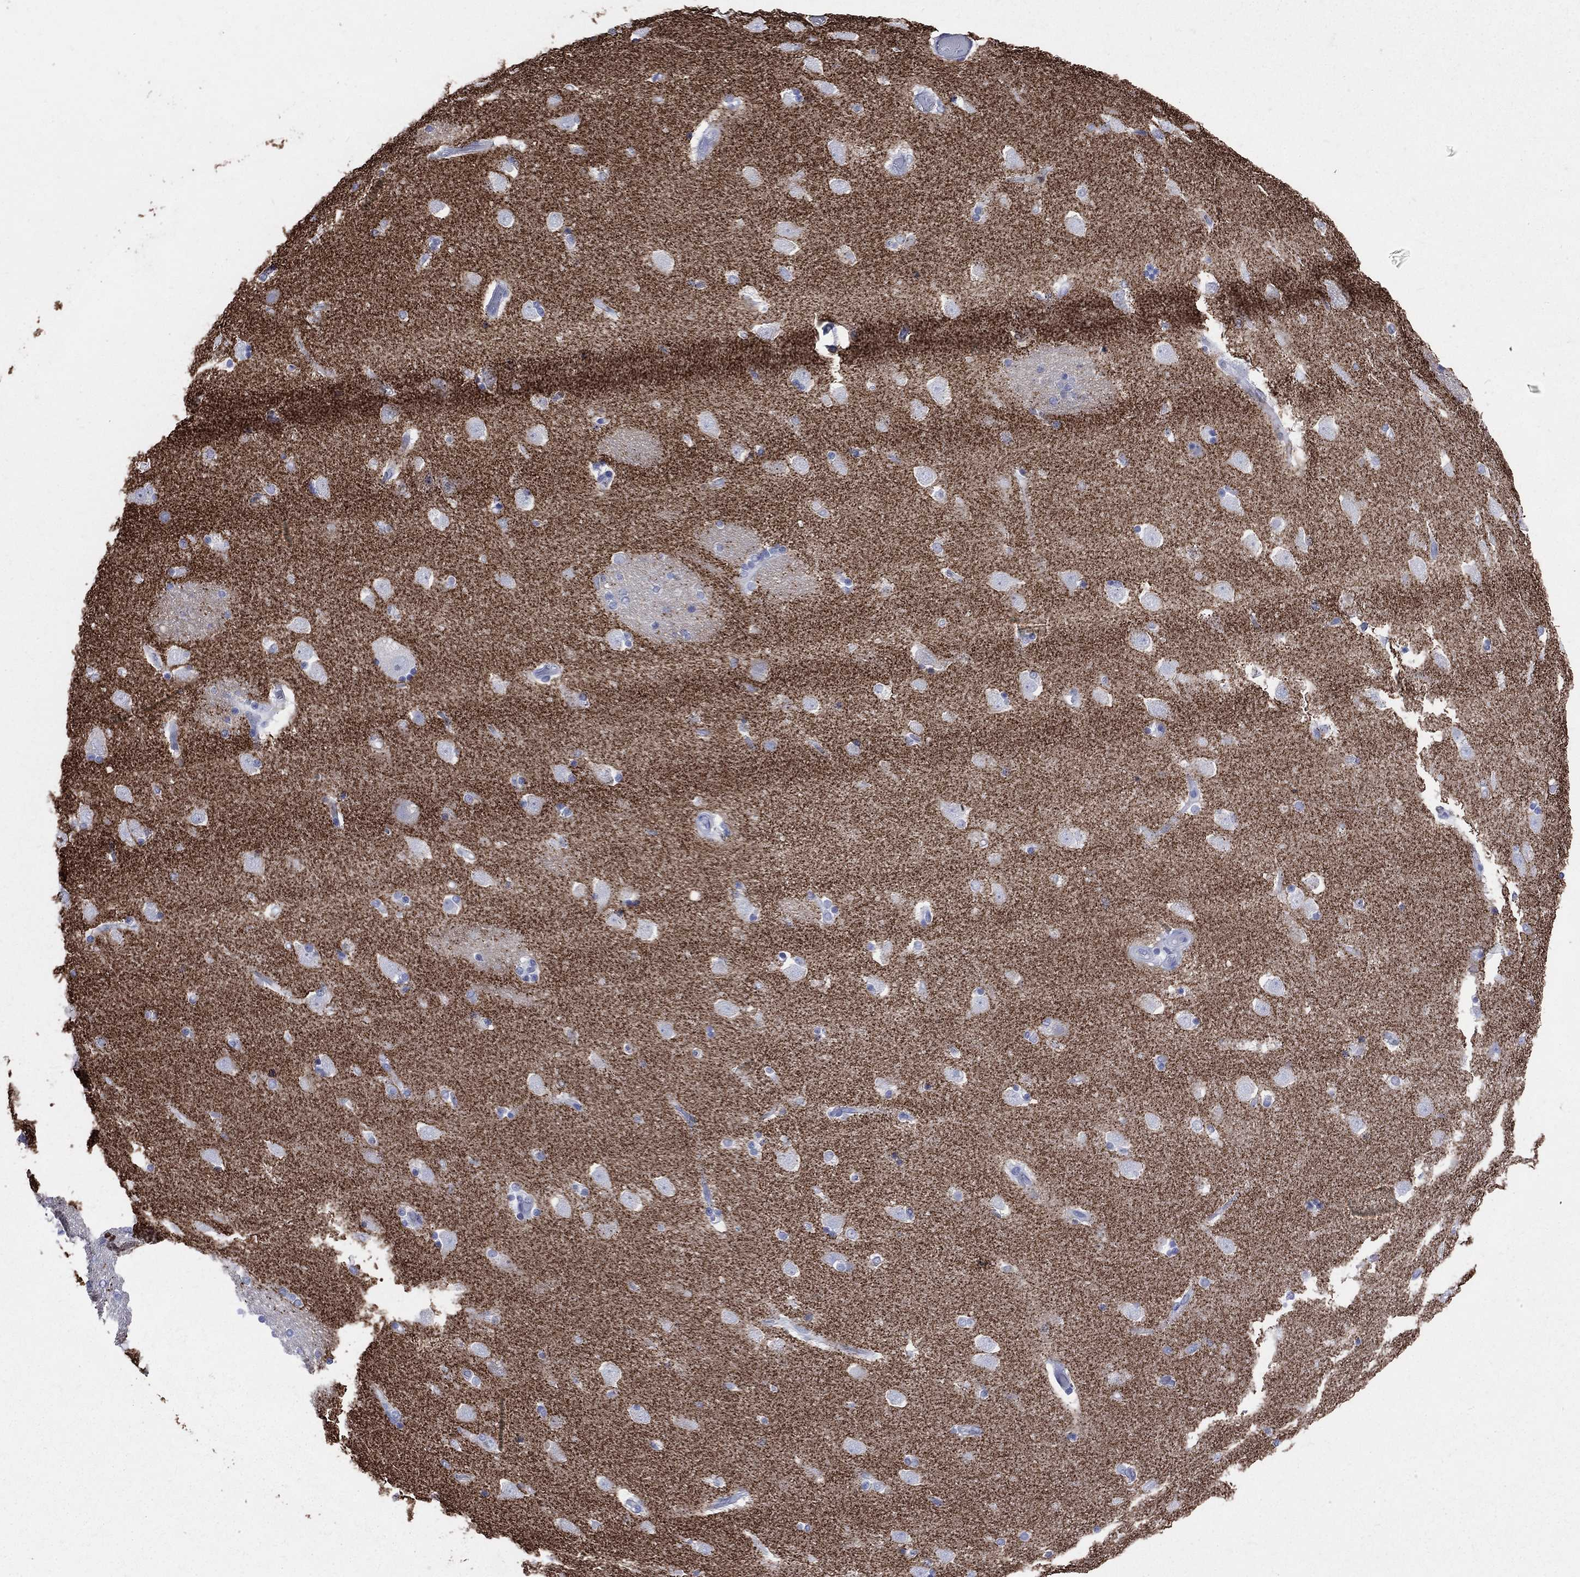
{"staining": {"intensity": "negative", "quantity": "none", "location": "none"}, "tissue": "caudate", "cell_type": "Glial cells", "image_type": "normal", "snomed": [{"axis": "morphology", "description": "Normal tissue, NOS"}, {"axis": "topography", "description": "Lateral ventricle wall"}], "caption": "This micrograph is of normal caudate stained with IHC to label a protein in brown with the nuclei are counter-stained blue. There is no staining in glial cells. The staining is performed using DAB brown chromogen with nuclei counter-stained in using hematoxylin.", "gene": "SYP", "patient": {"sex": "male", "age": 51}}